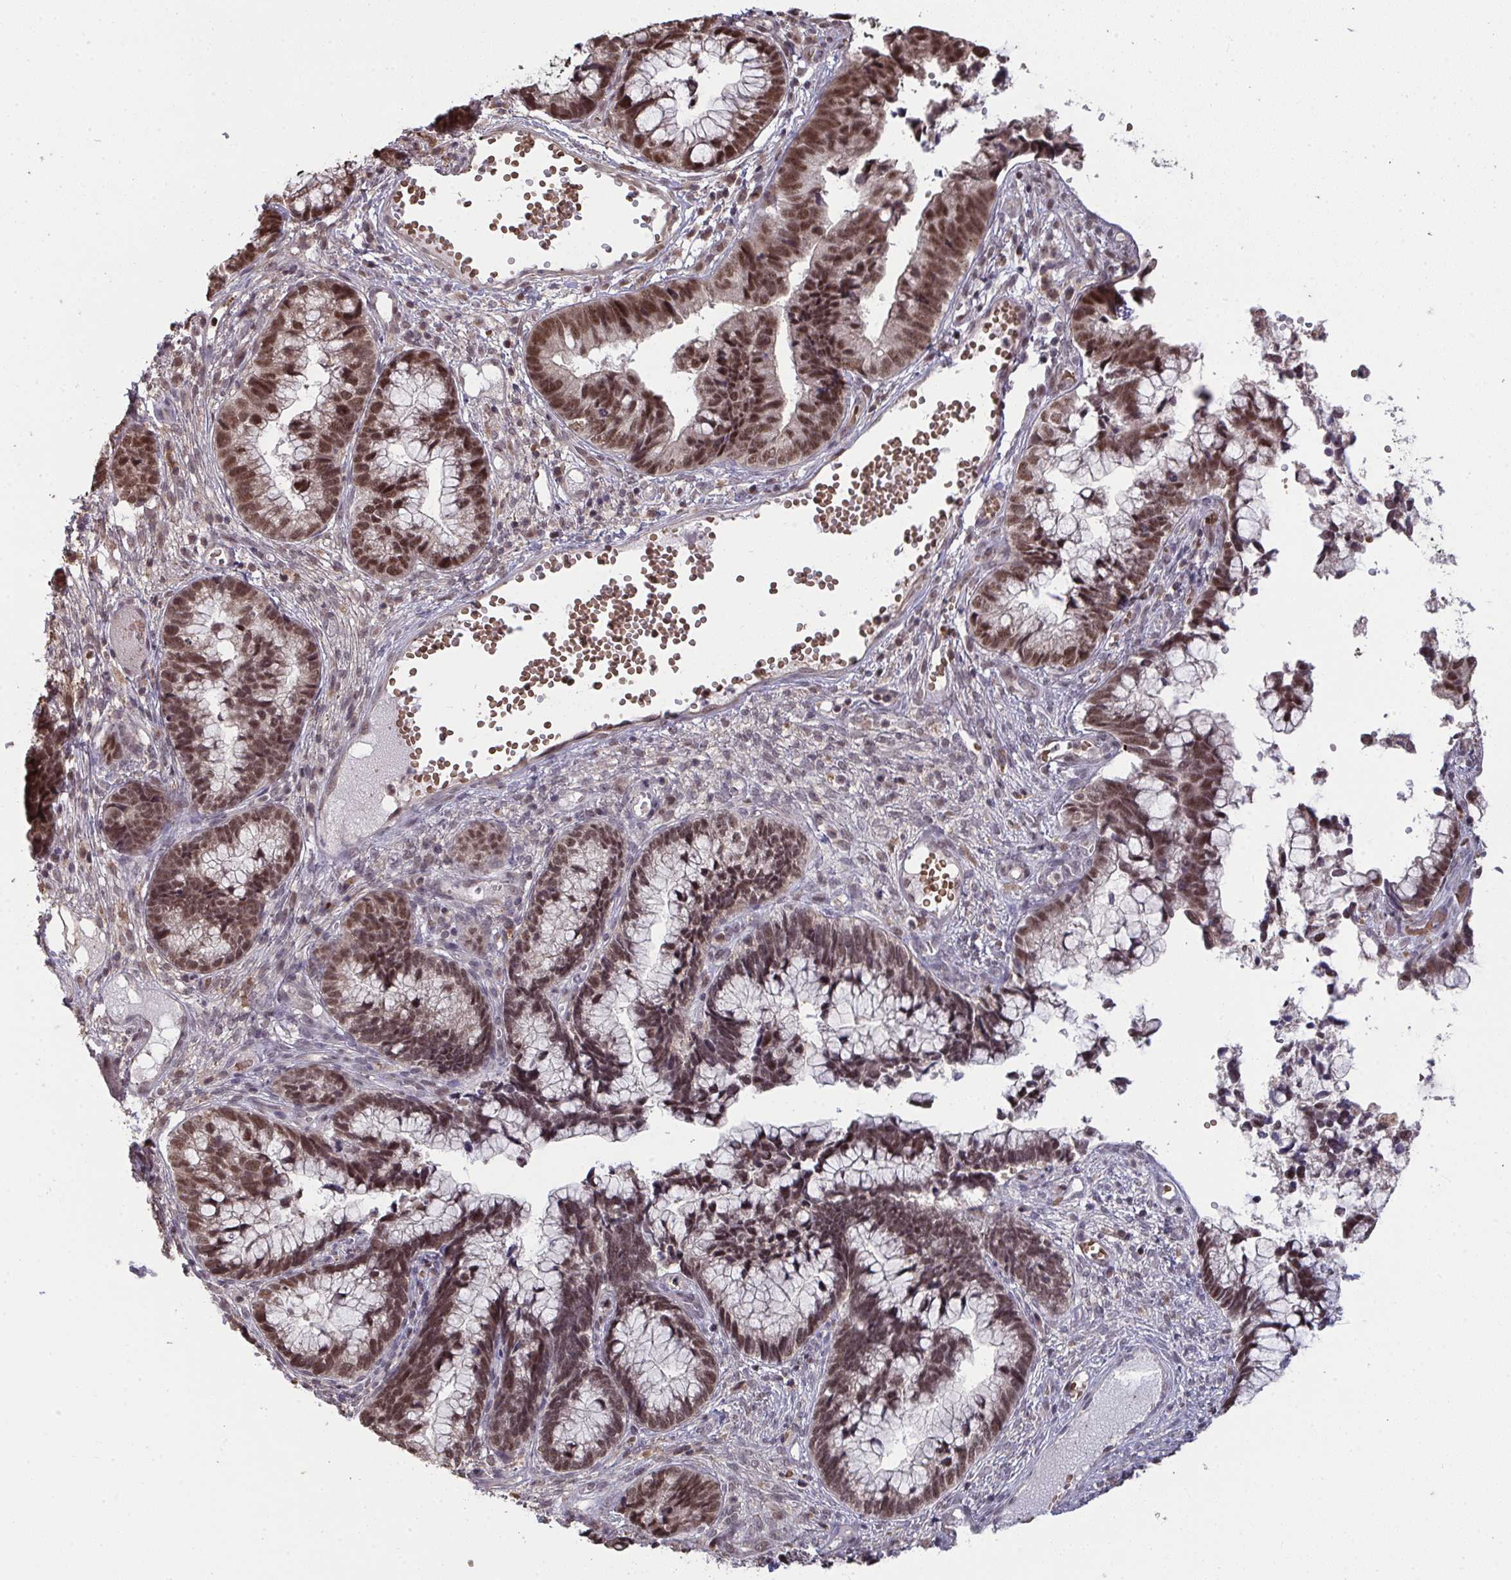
{"staining": {"intensity": "moderate", "quantity": ">75%", "location": "nuclear"}, "tissue": "cervical cancer", "cell_type": "Tumor cells", "image_type": "cancer", "snomed": [{"axis": "morphology", "description": "Adenocarcinoma, NOS"}, {"axis": "topography", "description": "Cervix"}], "caption": "Immunohistochemical staining of human cervical cancer (adenocarcinoma) reveals medium levels of moderate nuclear positivity in about >75% of tumor cells.", "gene": "SAP30", "patient": {"sex": "female", "age": 44}}